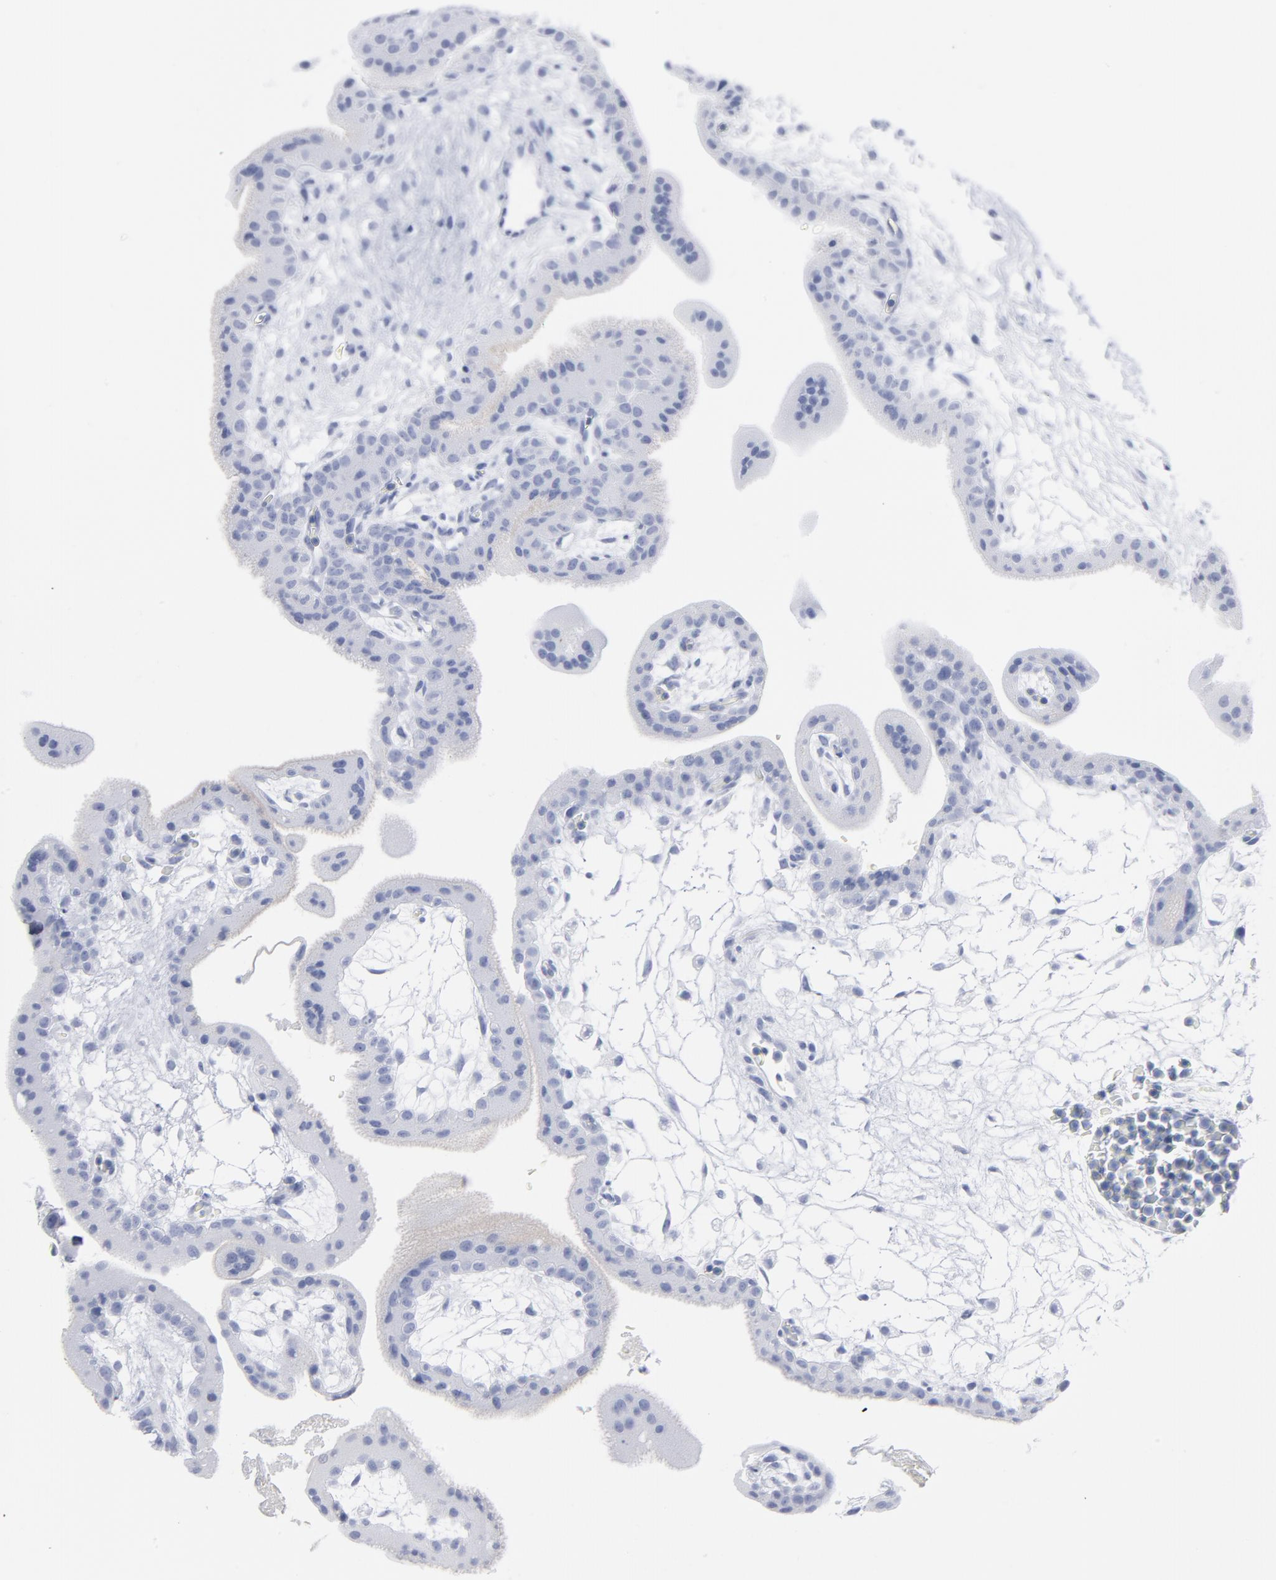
{"staining": {"intensity": "negative", "quantity": "none", "location": "none"}, "tissue": "placenta", "cell_type": "Decidual cells", "image_type": "normal", "snomed": [{"axis": "morphology", "description": "Normal tissue, NOS"}, {"axis": "topography", "description": "Placenta"}], "caption": "Immunohistochemistry (IHC) photomicrograph of unremarkable placenta: human placenta stained with DAB (3,3'-diaminobenzidine) demonstrates no significant protein expression in decidual cells.", "gene": "P2RY8", "patient": {"sex": "female", "age": 35}}